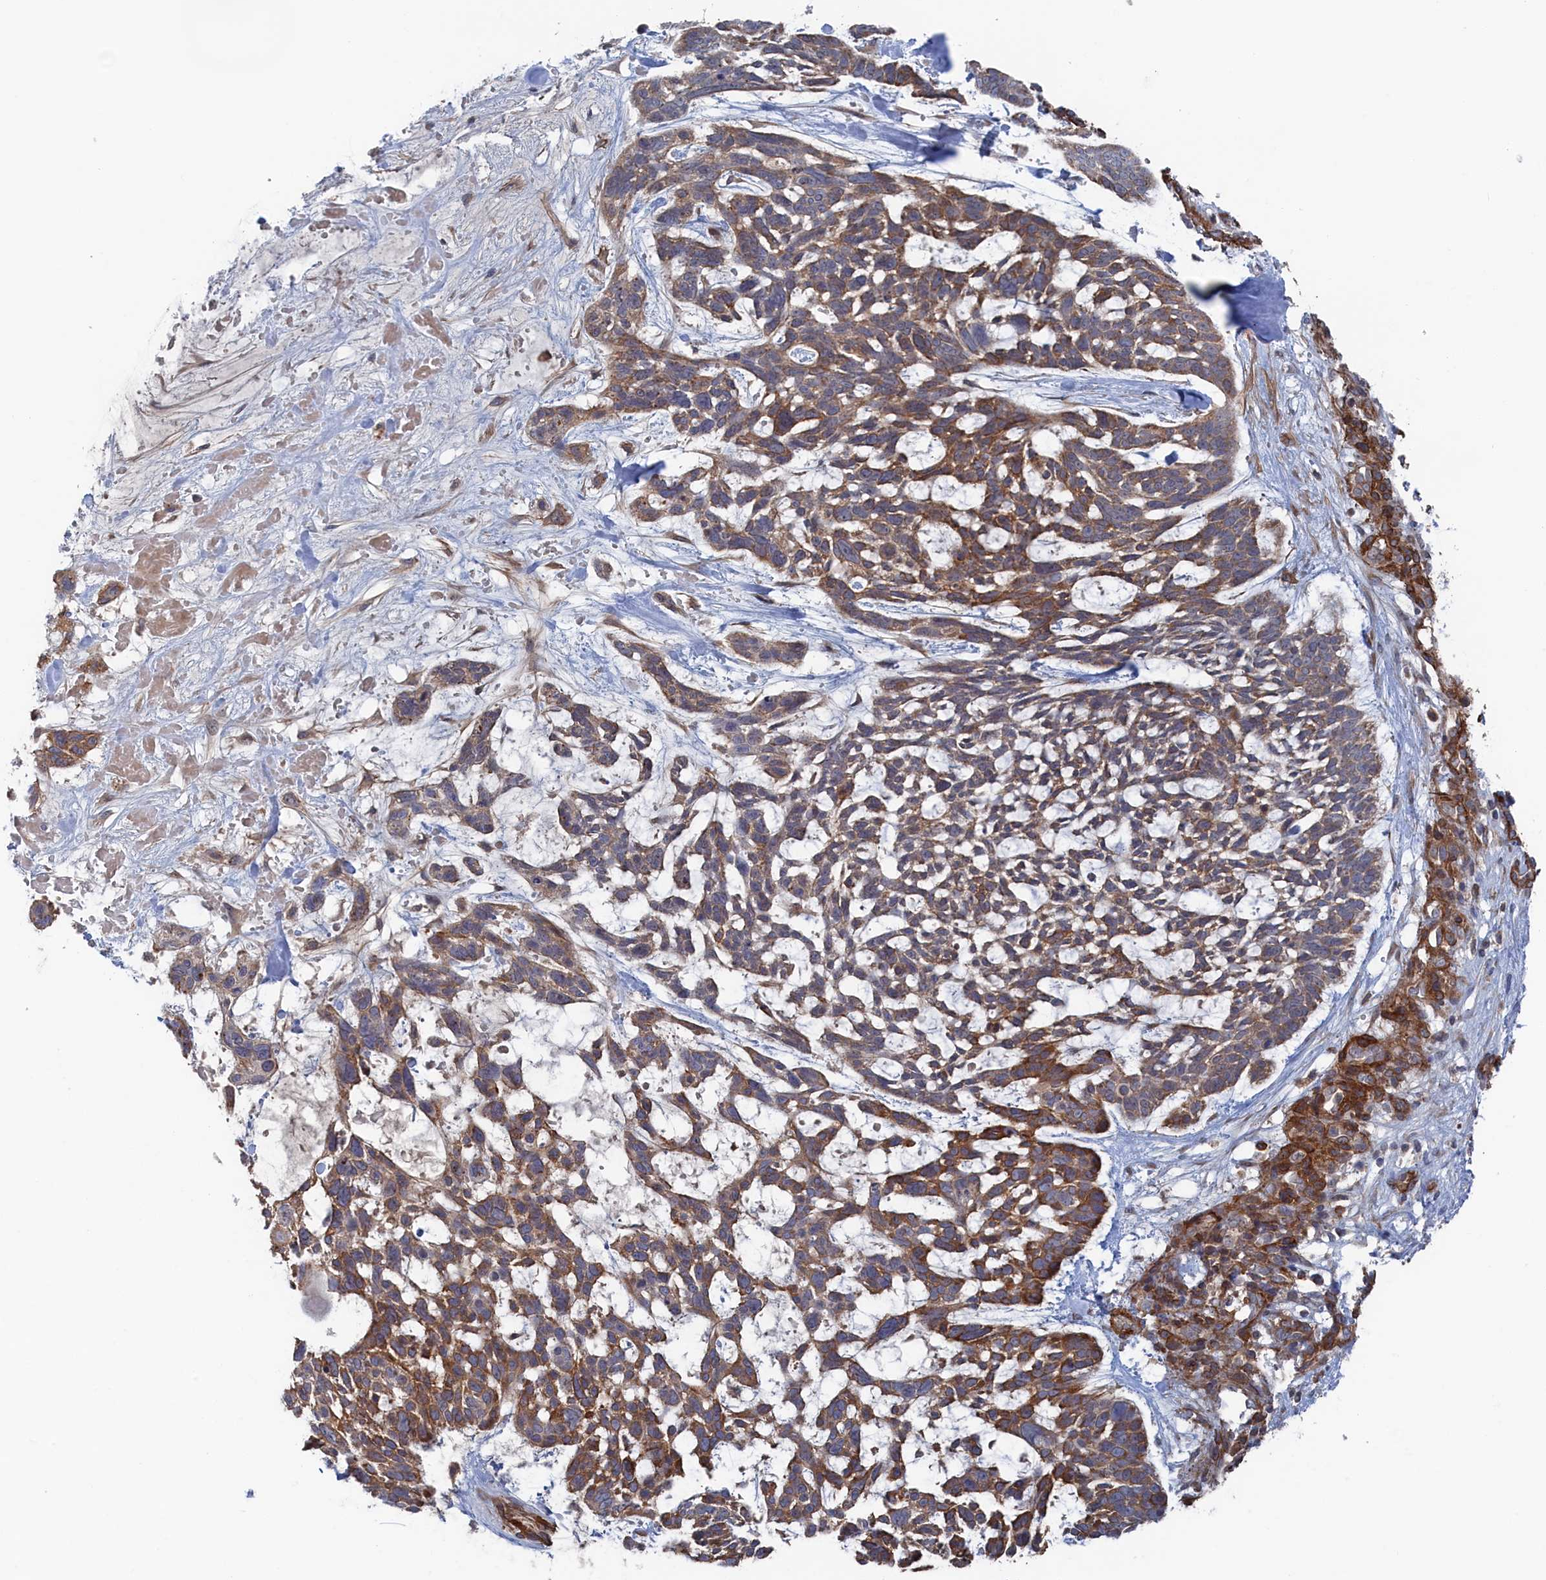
{"staining": {"intensity": "moderate", "quantity": ">75%", "location": "cytoplasmic/membranous"}, "tissue": "skin cancer", "cell_type": "Tumor cells", "image_type": "cancer", "snomed": [{"axis": "morphology", "description": "Basal cell carcinoma"}, {"axis": "topography", "description": "Skin"}], "caption": "DAB (3,3'-diaminobenzidine) immunohistochemical staining of human skin cancer demonstrates moderate cytoplasmic/membranous protein staining in about >75% of tumor cells.", "gene": "FILIP1L", "patient": {"sex": "male", "age": 88}}